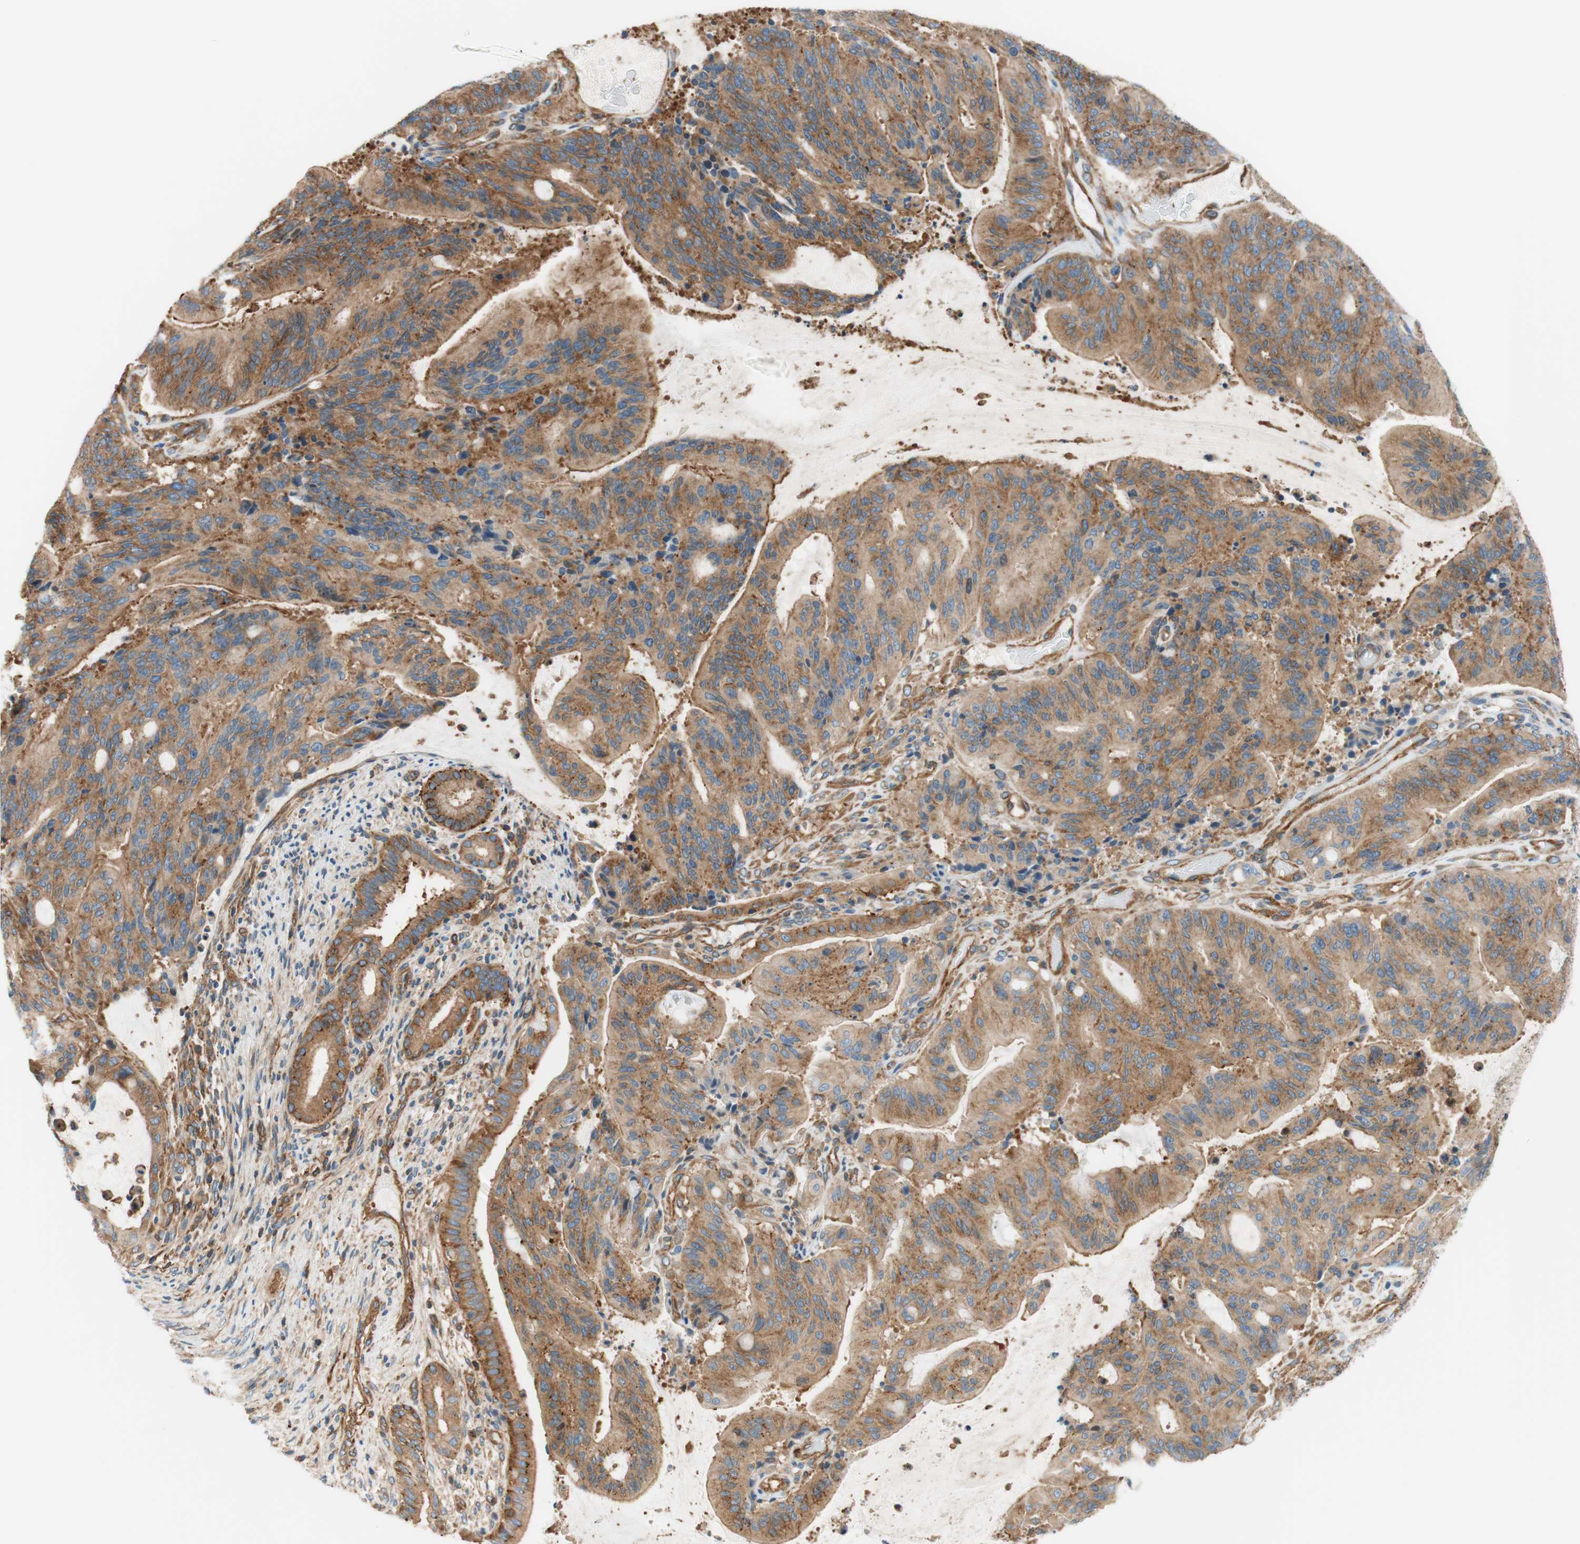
{"staining": {"intensity": "moderate", "quantity": ">75%", "location": "cytoplasmic/membranous"}, "tissue": "liver cancer", "cell_type": "Tumor cells", "image_type": "cancer", "snomed": [{"axis": "morphology", "description": "Cholangiocarcinoma"}, {"axis": "topography", "description": "Liver"}], "caption": "Immunohistochemical staining of human liver cancer (cholangiocarcinoma) shows medium levels of moderate cytoplasmic/membranous positivity in approximately >75% of tumor cells.", "gene": "VPS26A", "patient": {"sex": "female", "age": 73}}